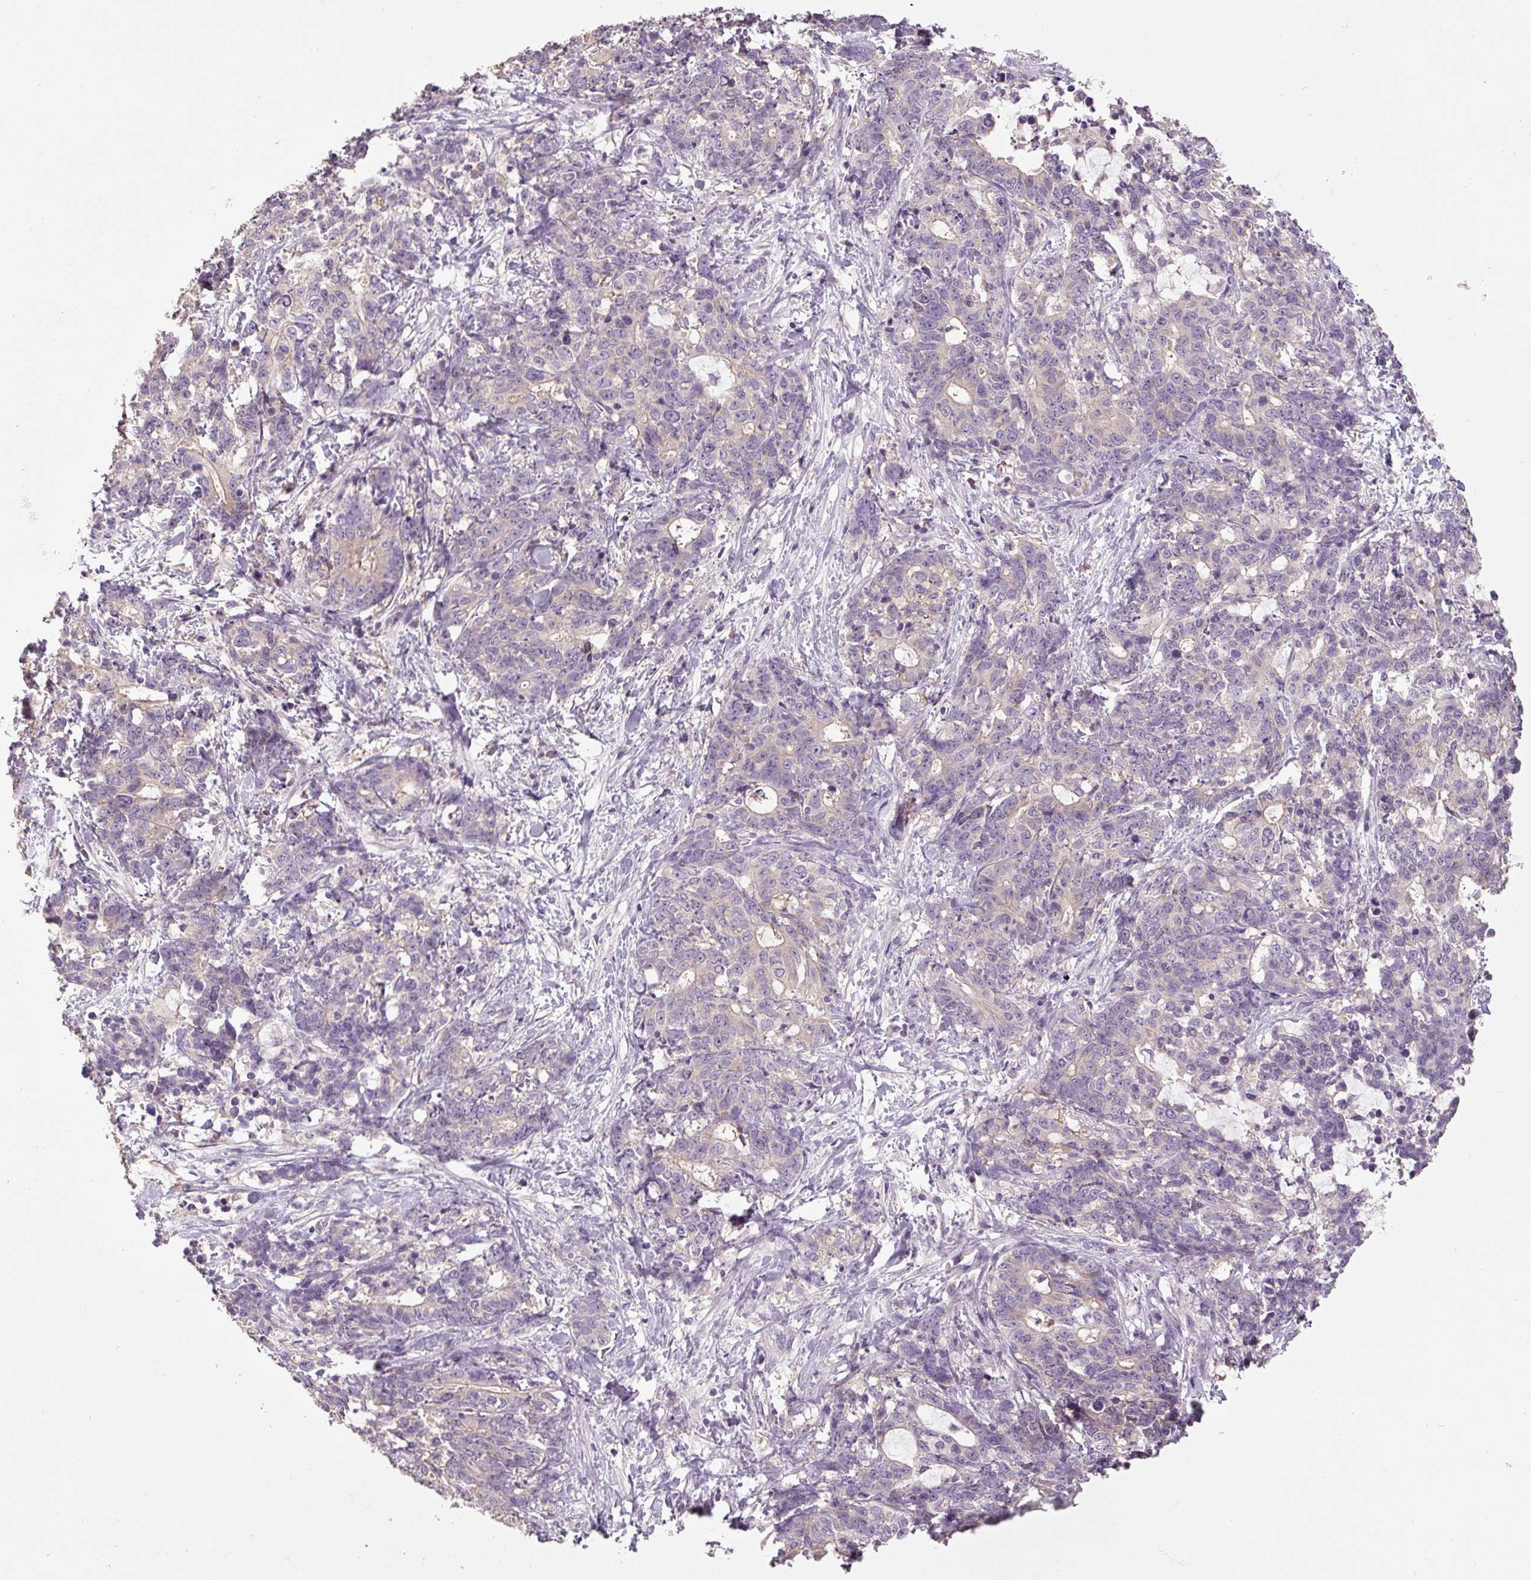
{"staining": {"intensity": "negative", "quantity": "none", "location": "none"}, "tissue": "stomach cancer", "cell_type": "Tumor cells", "image_type": "cancer", "snomed": [{"axis": "morphology", "description": "Normal tissue, NOS"}, {"axis": "morphology", "description": "Adenocarcinoma, NOS"}, {"axis": "topography", "description": "Stomach"}], "caption": "Tumor cells show no significant protein staining in adenocarcinoma (stomach). (DAB IHC visualized using brightfield microscopy, high magnification).", "gene": "CFAP65", "patient": {"sex": "female", "age": 64}}